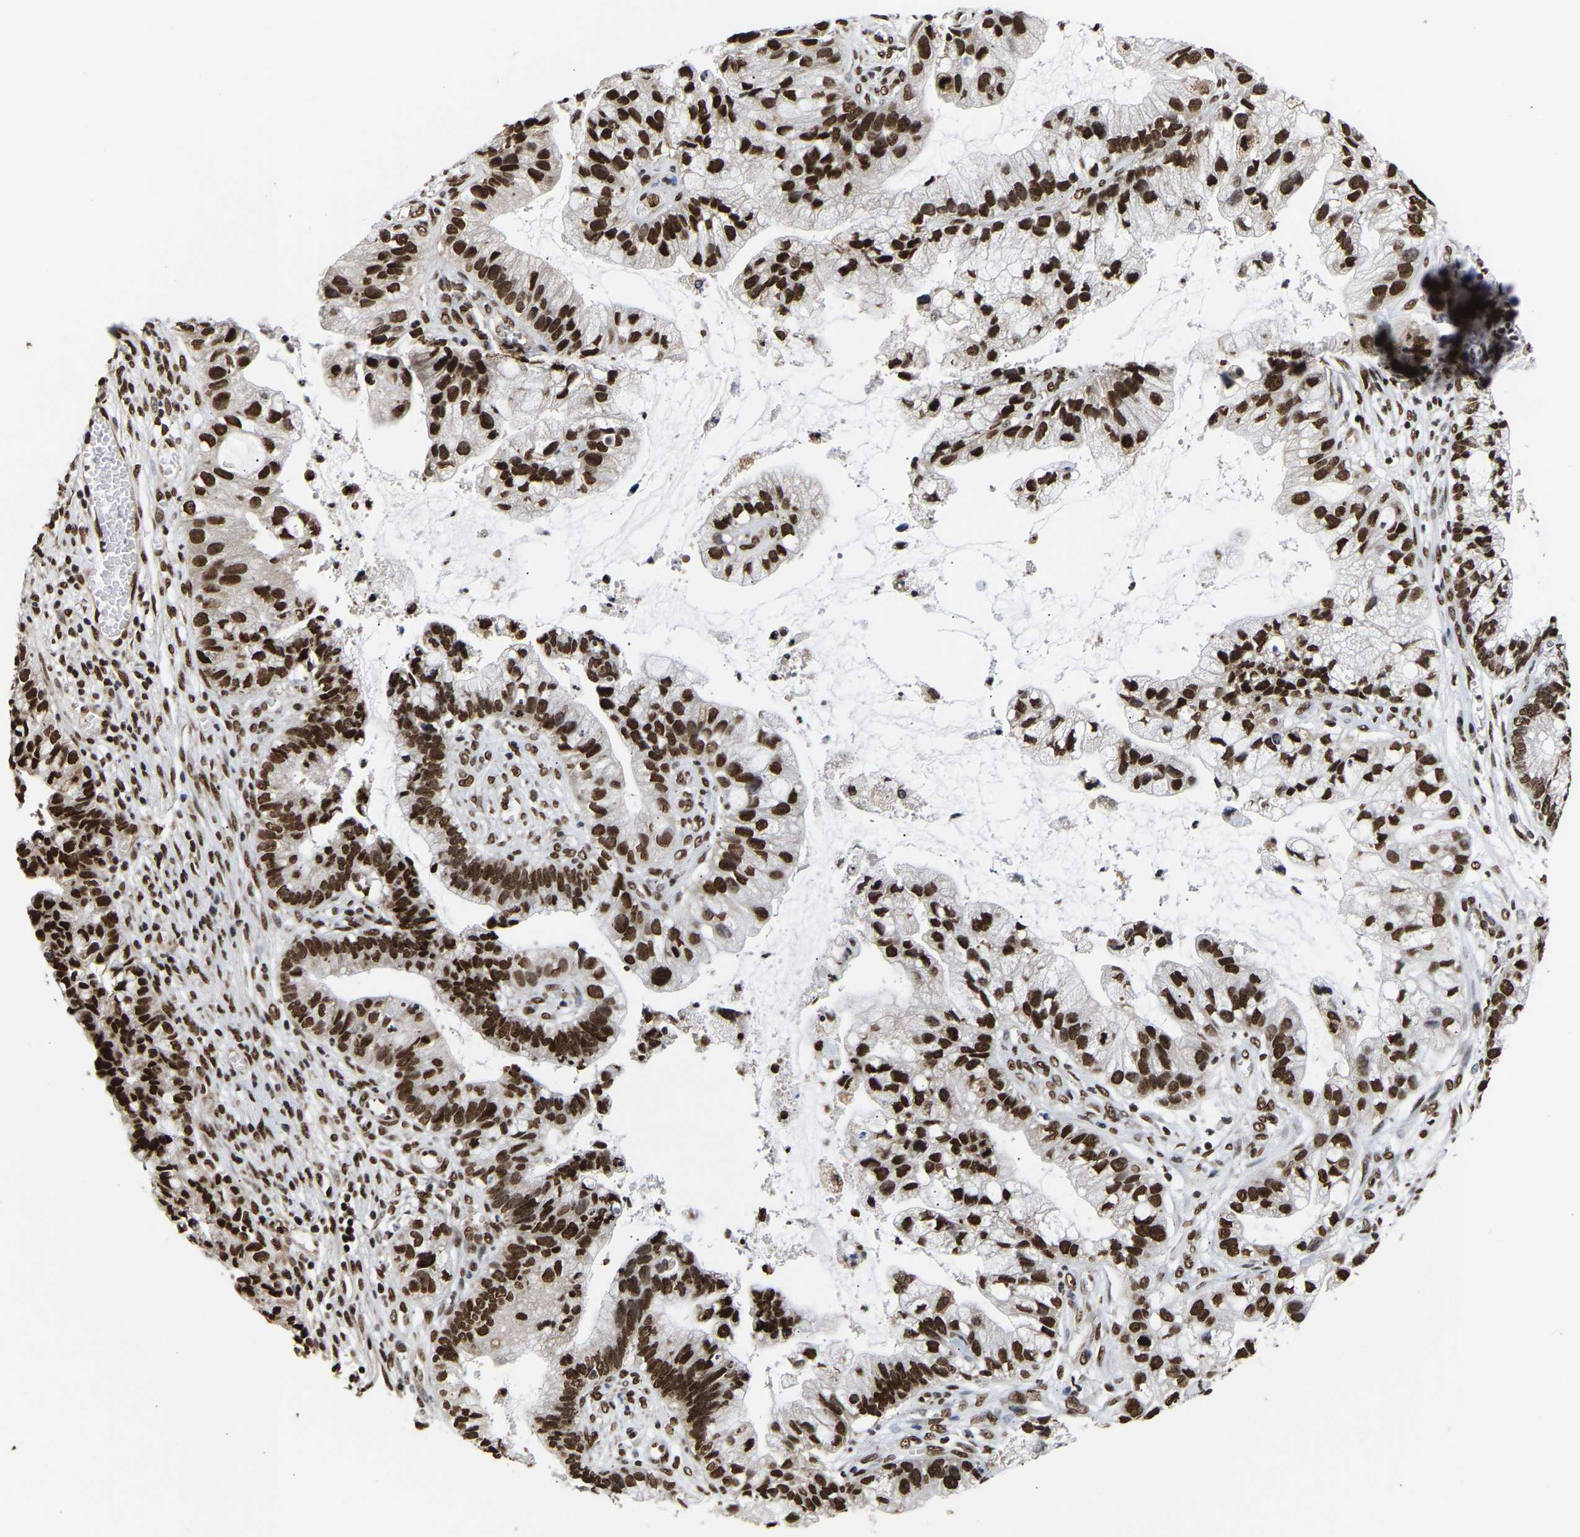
{"staining": {"intensity": "strong", "quantity": ">75%", "location": "nuclear"}, "tissue": "cervical cancer", "cell_type": "Tumor cells", "image_type": "cancer", "snomed": [{"axis": "morphology", "description": "Adenocarcinoma, NOS"}, {"axis": "topography", "description": "Cervix"}], "caption": "Protein staining reveals strong nuclear positivity in approximately >75% of tumor cells in adenocarcinoma (cervical).", "gene": "PSIP1", "patient": {"sex": "female", "age": 44}}